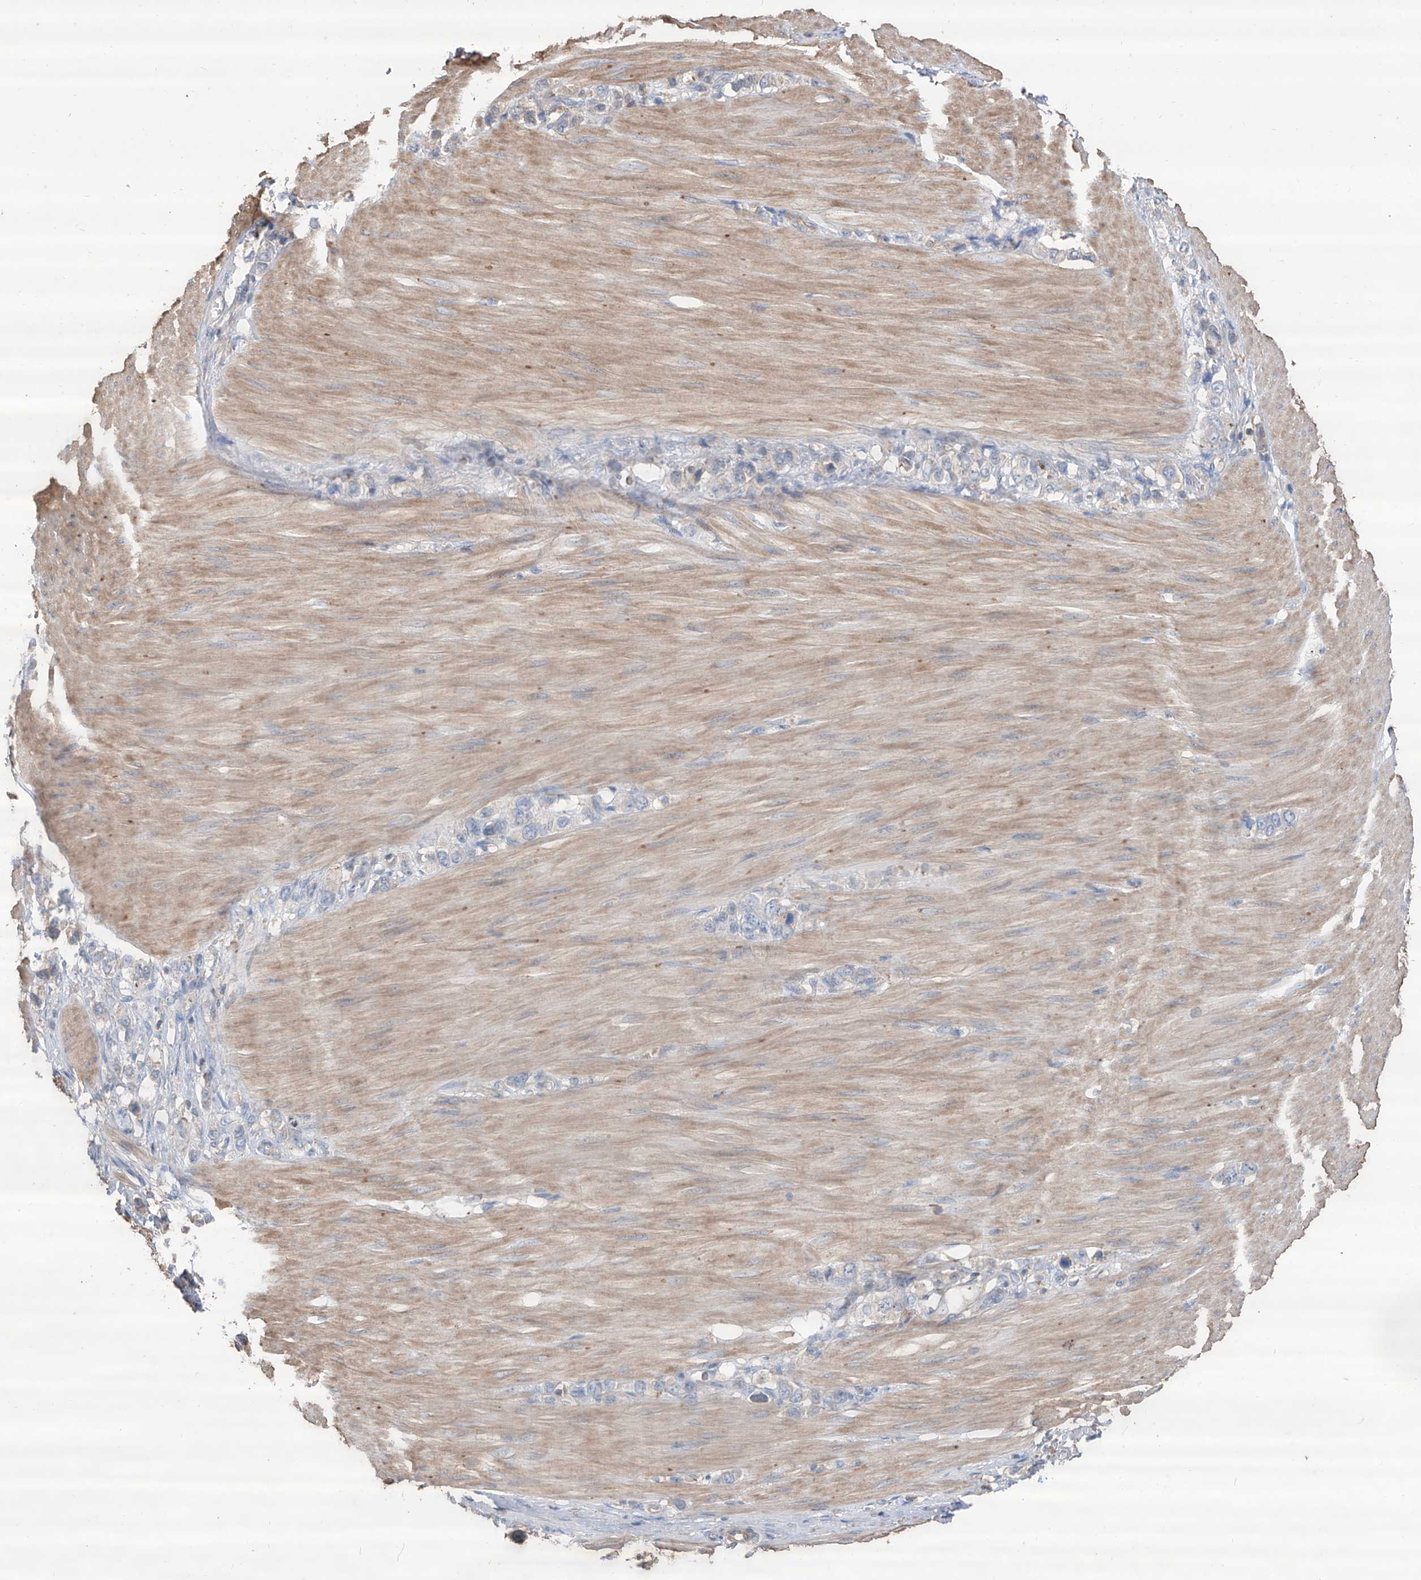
{"staining": {"intensity": "negative", "quantity": "none", "location": "none"}, "tissue": "stomach cancer", "cell_type": "Tumor cells", "image_type": "cancer", "snomed": [{"axis": "morphology", "description": "Adenocarcinoma, NOS"}, {"axis": "topography", "description": "Stomach"}], "caption": "Stomach cancer (adenocarcinoma) was stained to show a protein in brown. There is no significant expression in tumor cells.", "gene": "EDN1", "patient": {"sex": "female", "age": 65}}